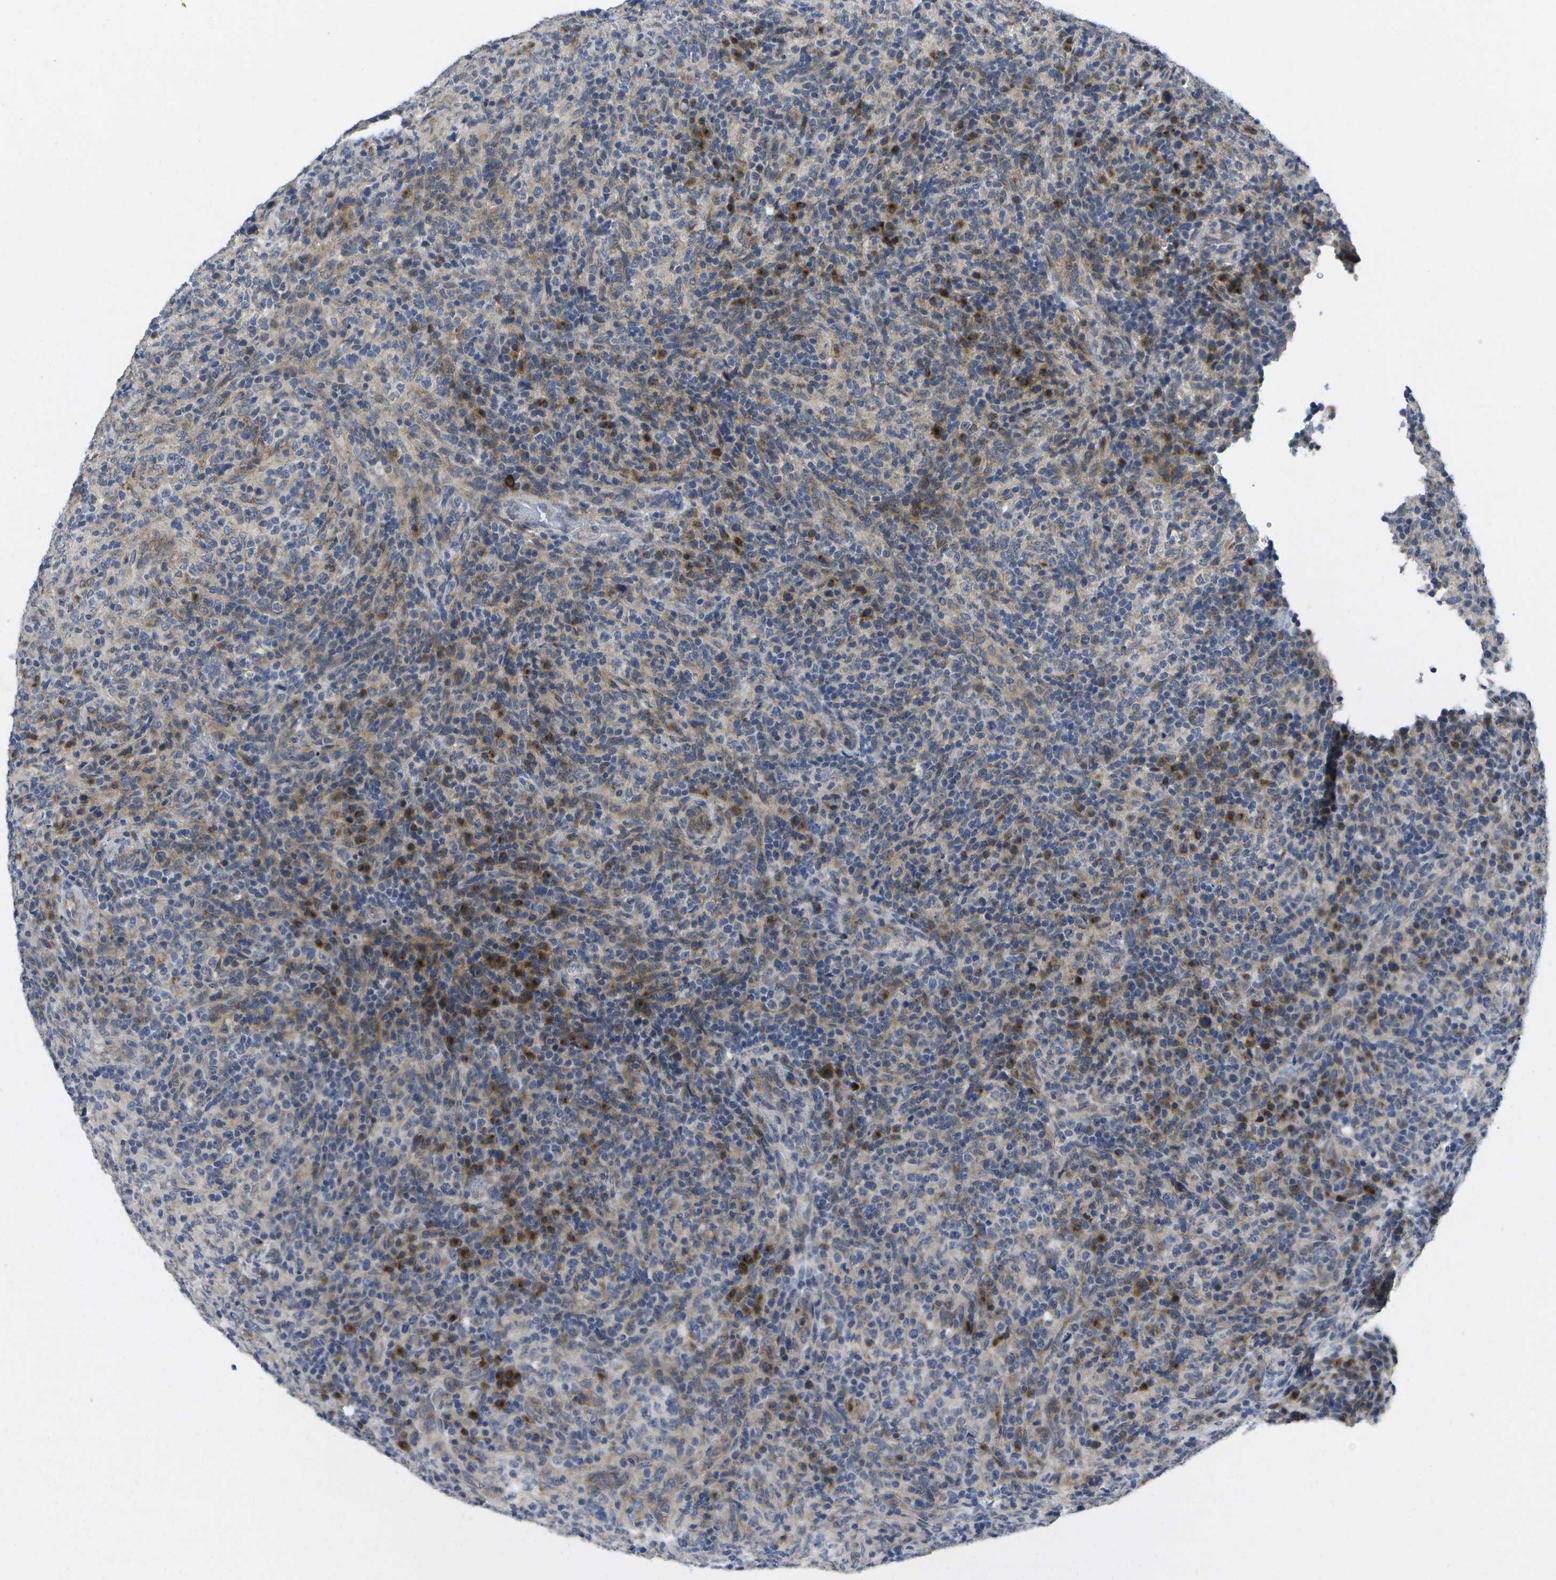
{"staining": {"intensity": "moderate", "quantity": "25%-75%", "location": "cytoplasmic/membranous"}, "tissue": "lymphoma", "cell_type": "Tumor cells", "image_type": "cancer", "snomed": [{"axis": "morphology", "description": "Malignant lymphoma, non-Hodgkin's type, High grade"}, {"axis": "topography", "description": "Lymph node"}], "caption": "Brown immunohistochemical staining in human lymphoma shows moderate cytoplasmic/membranous positivity in approximately 25%-75% of tumor cells.", "gene": "KDELR1", "patient": {"sex": "female", "age": 76}}